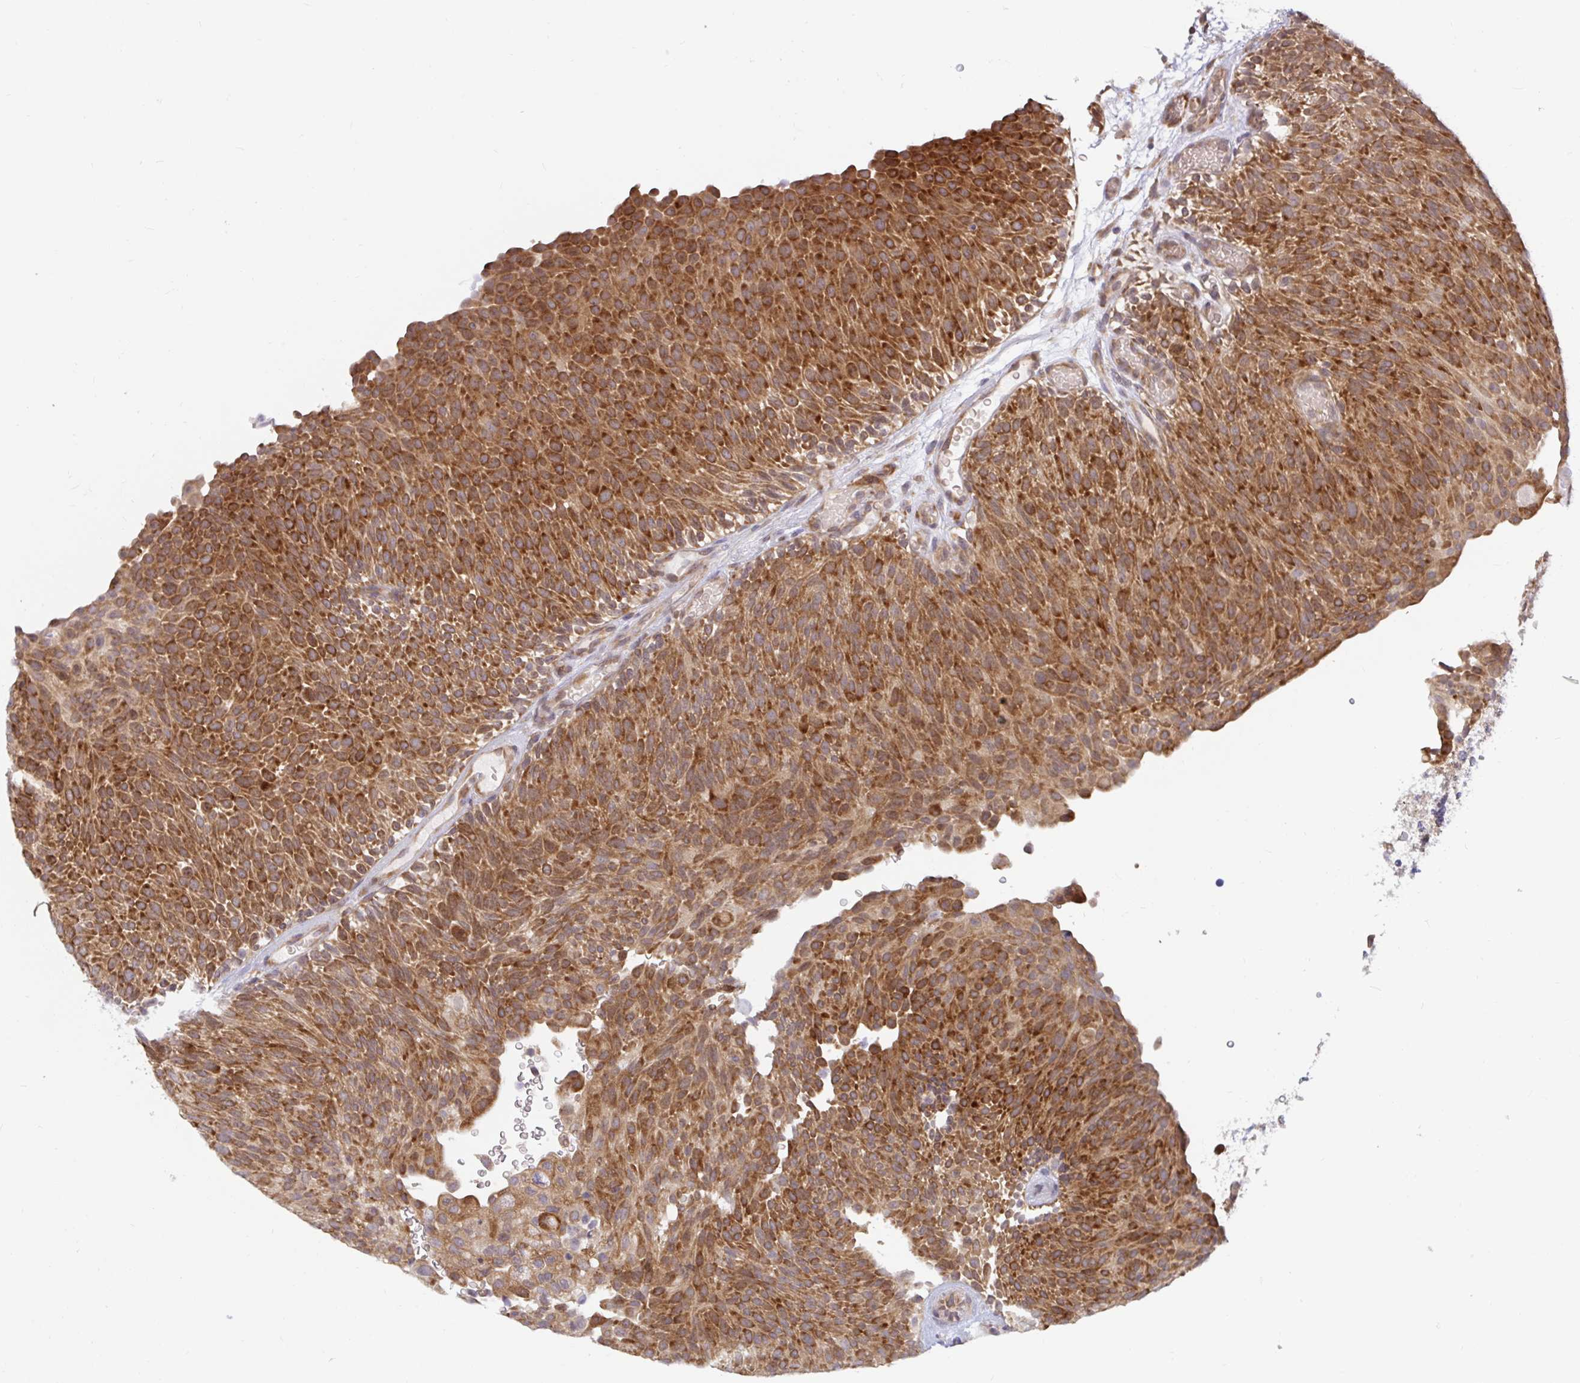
{"staining": {"intensity": "strong", "quantity": ">75%", "location": "cytoplasmic/membranous"}, "tissue": "urothelial cancer", "cell_type": "Tumor cells", "image_type": "cancer", "snomed": [{"axis": "morphology", "description": "Urothelial carcinoma, Low grade"}, {"axis": "topography", "description": "Urinary bladder"}], "caption": "DAB immunohistochemical staining of human urothelial cancer reveals strong cytoplasmic/membranous protein positivity in approximately >75% of tumor cells. The staining was performed using DAB (3,3'-diaminobenzidine) to visualize the protein expression in brown, while the nuclei were stained in blue with hematoxylin (Magnification: 20x).", "gene": "LARP1", "patient": {"sex": "male", "age": 78}}